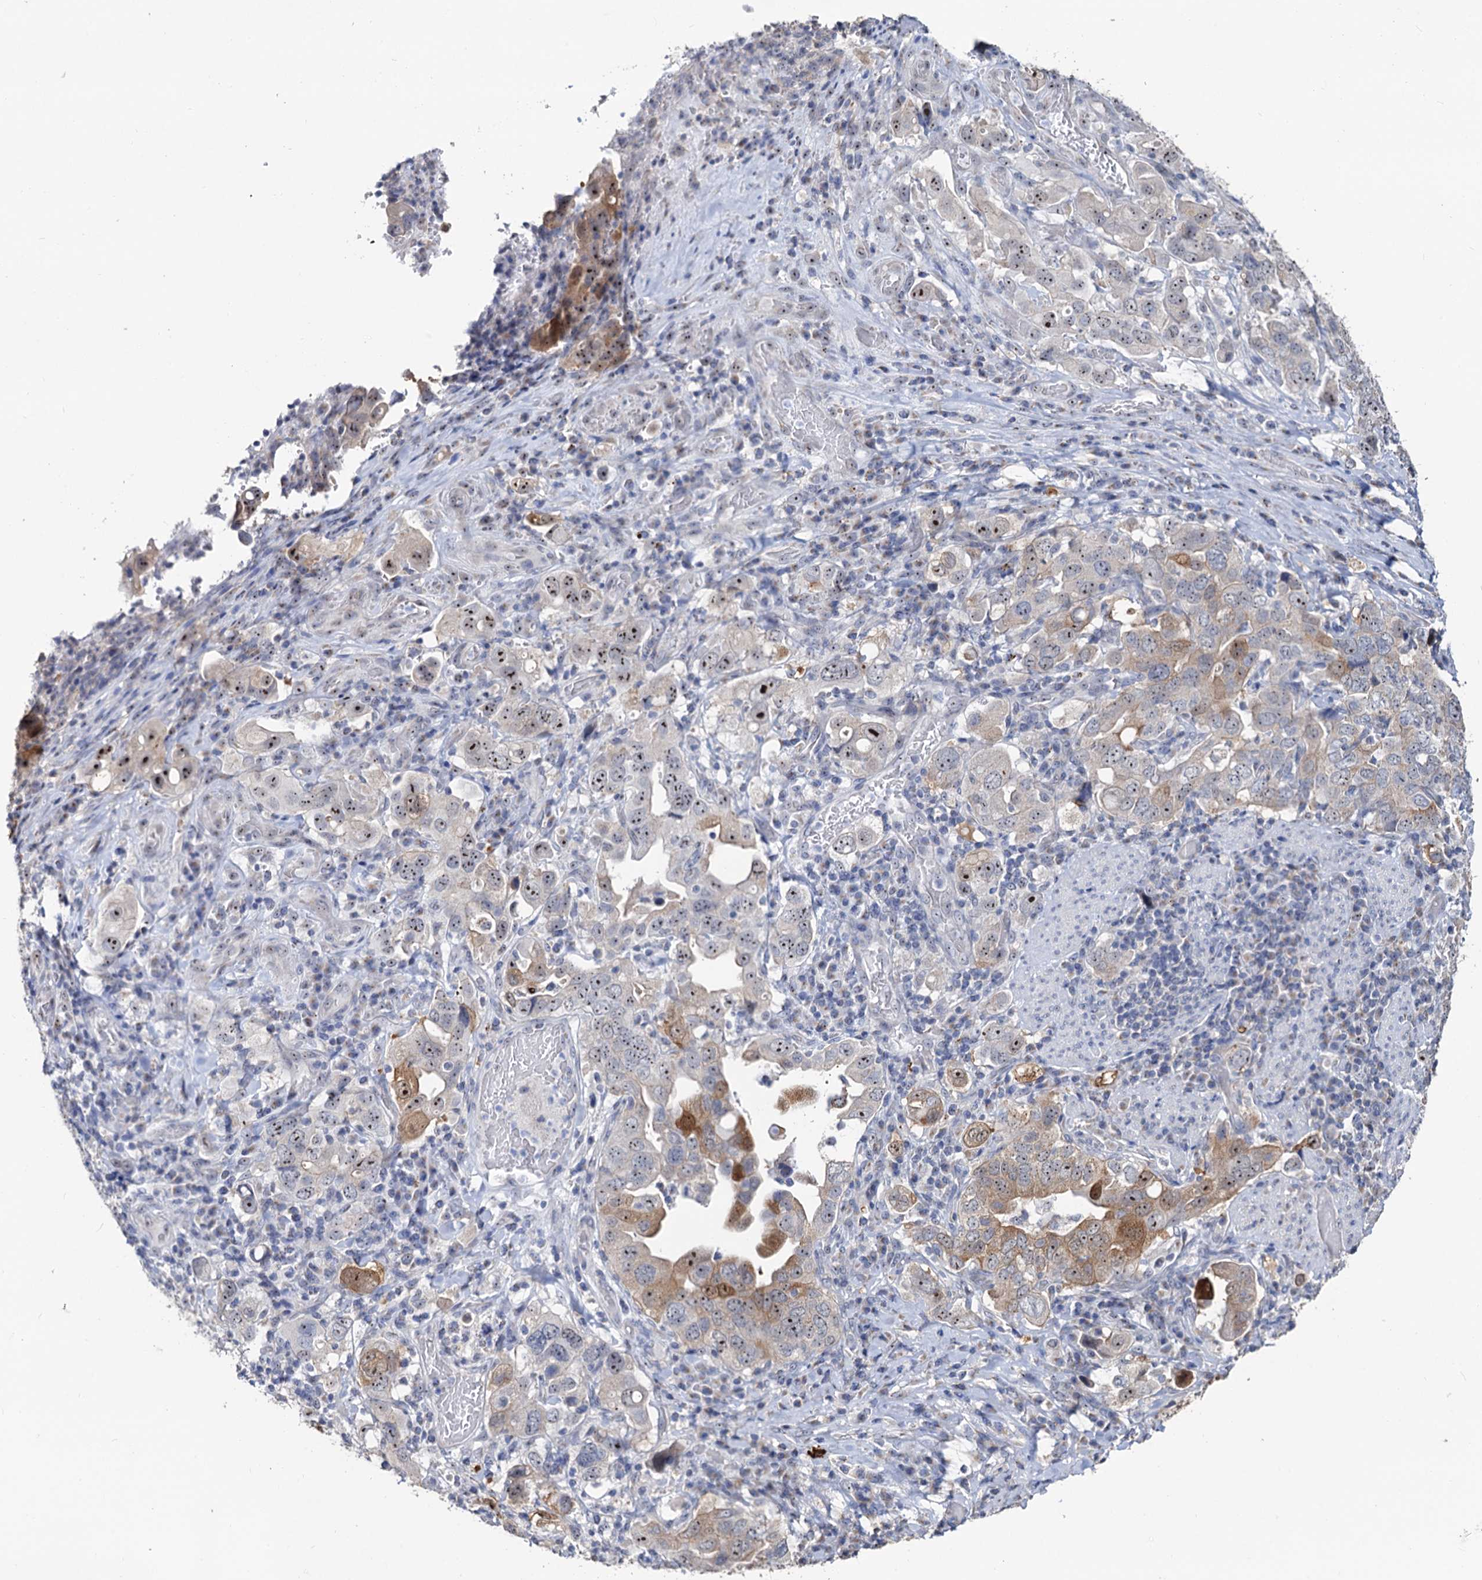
{"staining": {"intensity": "moderate", "quantity": "25%-75%", "location": "cytoplasmic/membranous,nuclear"}, "tissue": "stomach cancer", "cell_type": "Tumor cells", "image_type": "cancer", "snomed": [{"axis": "morphology", "description": "Adenocarcinoma, NOS"}, {"axis": "topography", "description": "Stomach, upper"}], "caption": "Adenocarcinoma (stomach) stained for a protein (brown) reveals moderate cytoplasmic/membranous and nuclear positive staining in approximately 25%-75% of tumor cells.", "gene": "C2CD3", "patient": {"sex": "male", "age": 62}}